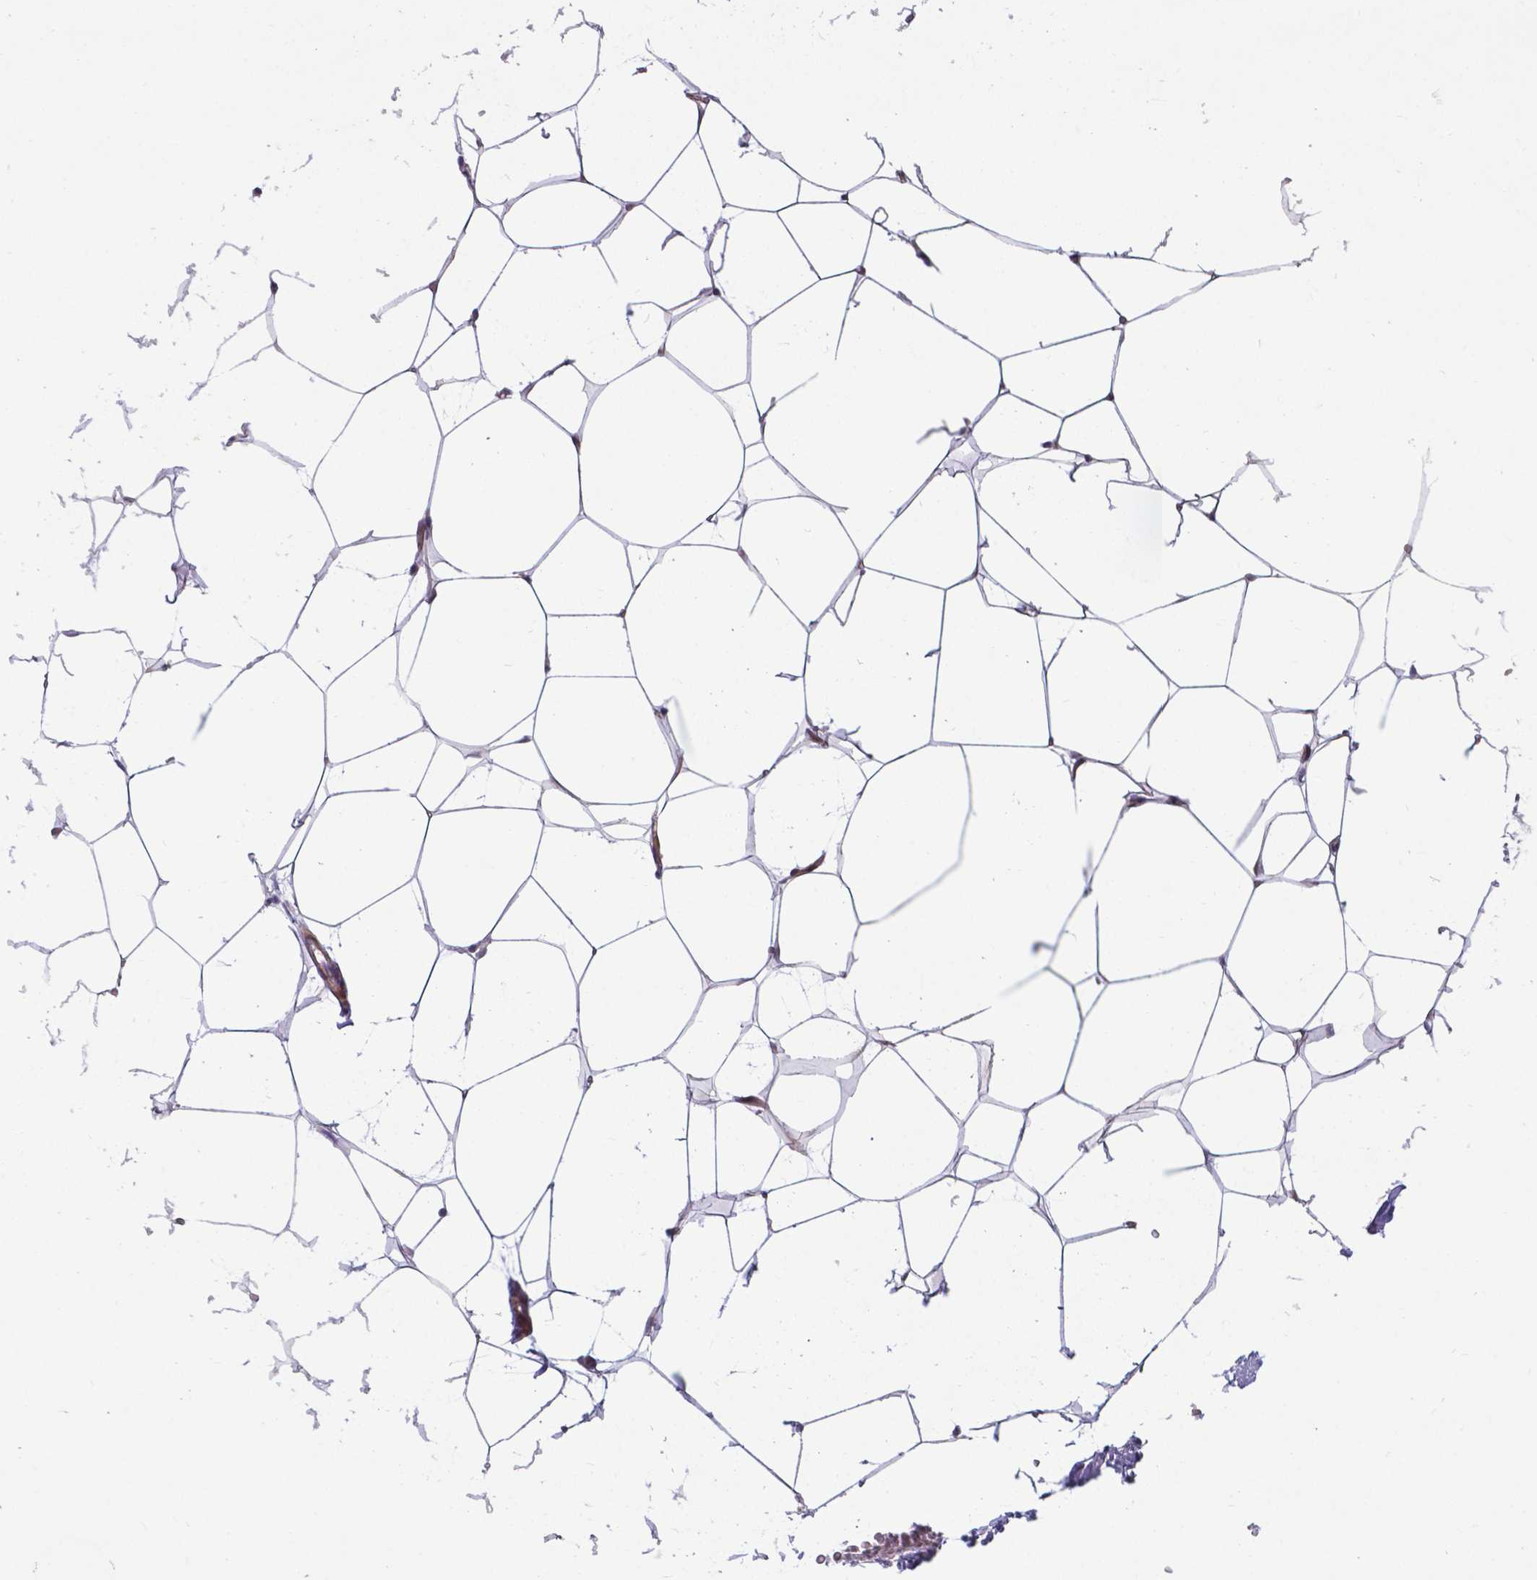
{"staining": {"intensity": "negative", "quantity": "none", "location": "none"}, "tissue": "breast", "cell_type": "Adipocytes", "image_type": "normal", "snomed": [{"axis": "morphology", "description": "Normal tissue, NOS"}, {"axis": "topography", "description": "Breast"}], "caption": "Immunohistochemical staining of unremarkable breast displays no significant positivity in adipocytes.", "gene": "PFKFB4", "patient": {"sex": "female", "age": 32}}